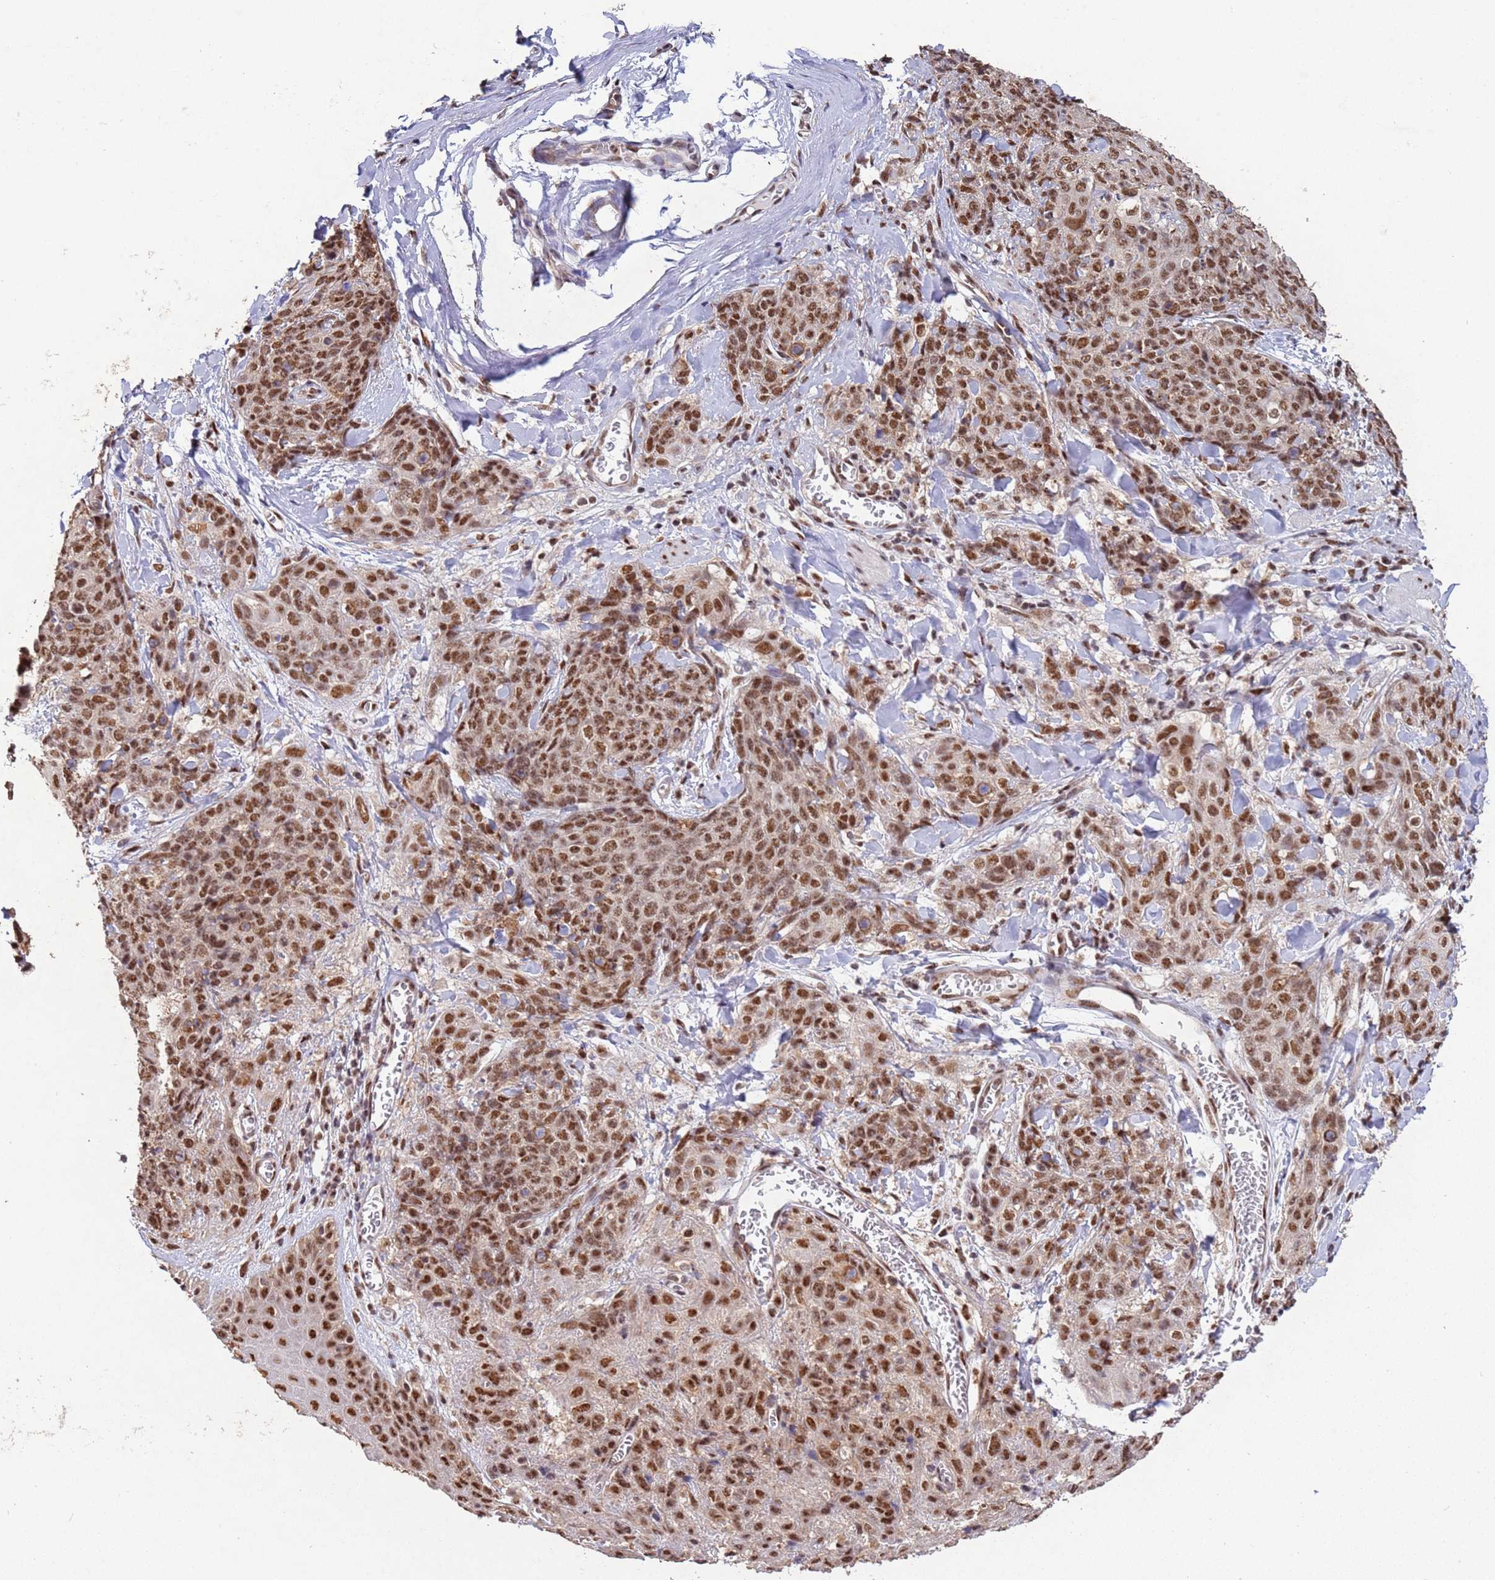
{"staining": {"intensity": "moderate", "quantity": ">75%", "location": "nuclear"}, "tissue": "skin cancer", "cell_type": "Tumor cells", "image_type": "cancer", "snomed": [{"axis": "morphology", "description": "Squamous cell carcinoma, NOS"}, {"axis": "topography", "description": "Skin"}, {"axis": "topography", "description": "Vulva"}], "caption": "Skin cancer tissue demonstrates moderate nuclear expression in approximately >75% of tumor cells, visualized by immunohistochemistry. Nuclei are stained in blue.", "gene": "ESF1", "patient": {"sex": "female", "age": 85}}